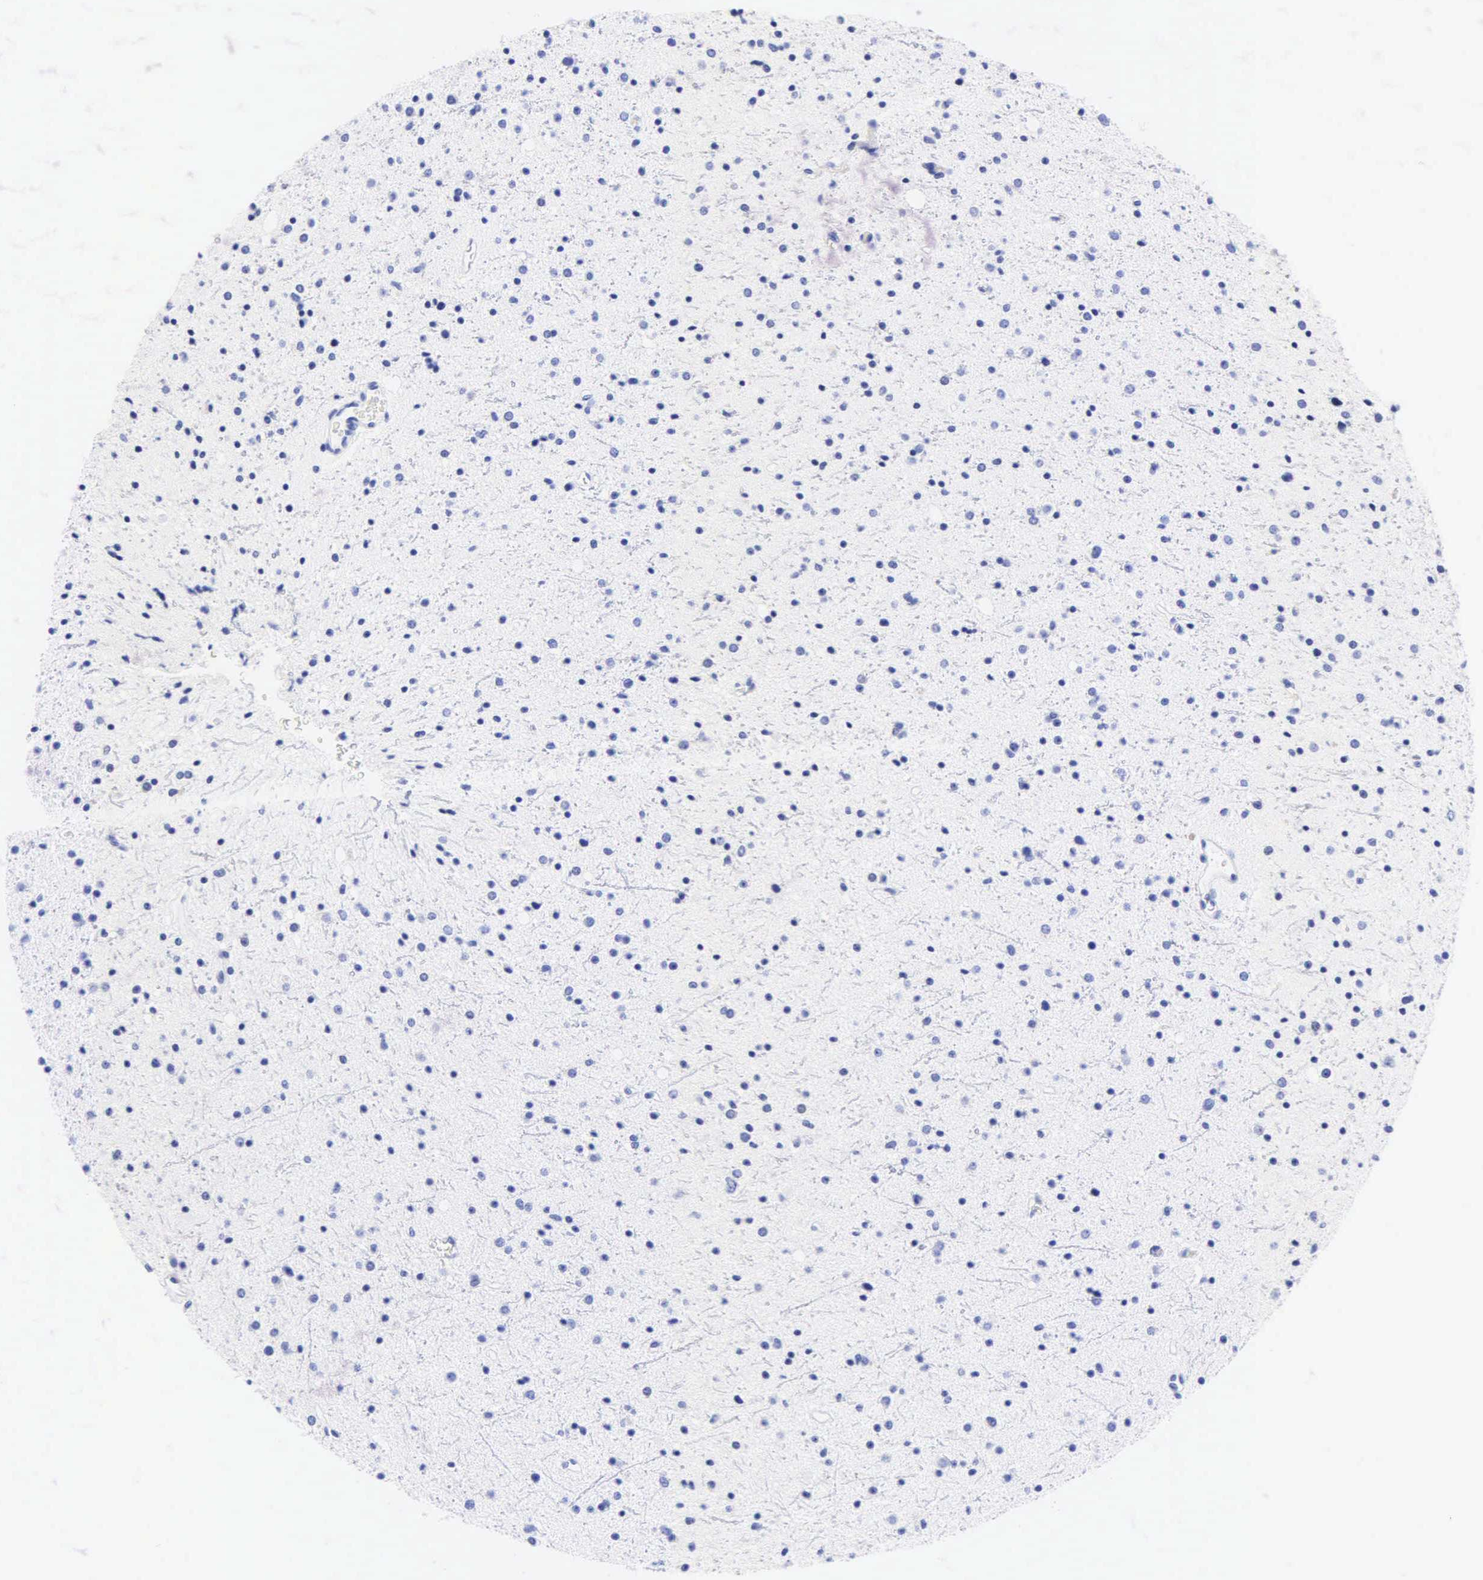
{"staining": {"intensity": "negative", "quantity": "none", "location": "none"}, "tissue": "glioma", "cell_type": "Tumor cells", "image_type": "cancer", "snomed": [{"axis": "morphology", "description": "Glioma, malignant, Low grade"}, {"axis": "topography", "description": "Brain"}], "caption": "IHC photomicrograph of neoplastic tissue: human malignant glioma (low-grade) stained with DAB demonstrates no significant protein expression in tumor cells. Brightfield microscopy of immunohistochemistry (IHC) stained with DAB (3,3'-diaminobenzidine) (brown) and hematoxylin (blue), captured at high magnification.", "gene": "KRT20", "patient": {"sex": "female", "age": 46}}